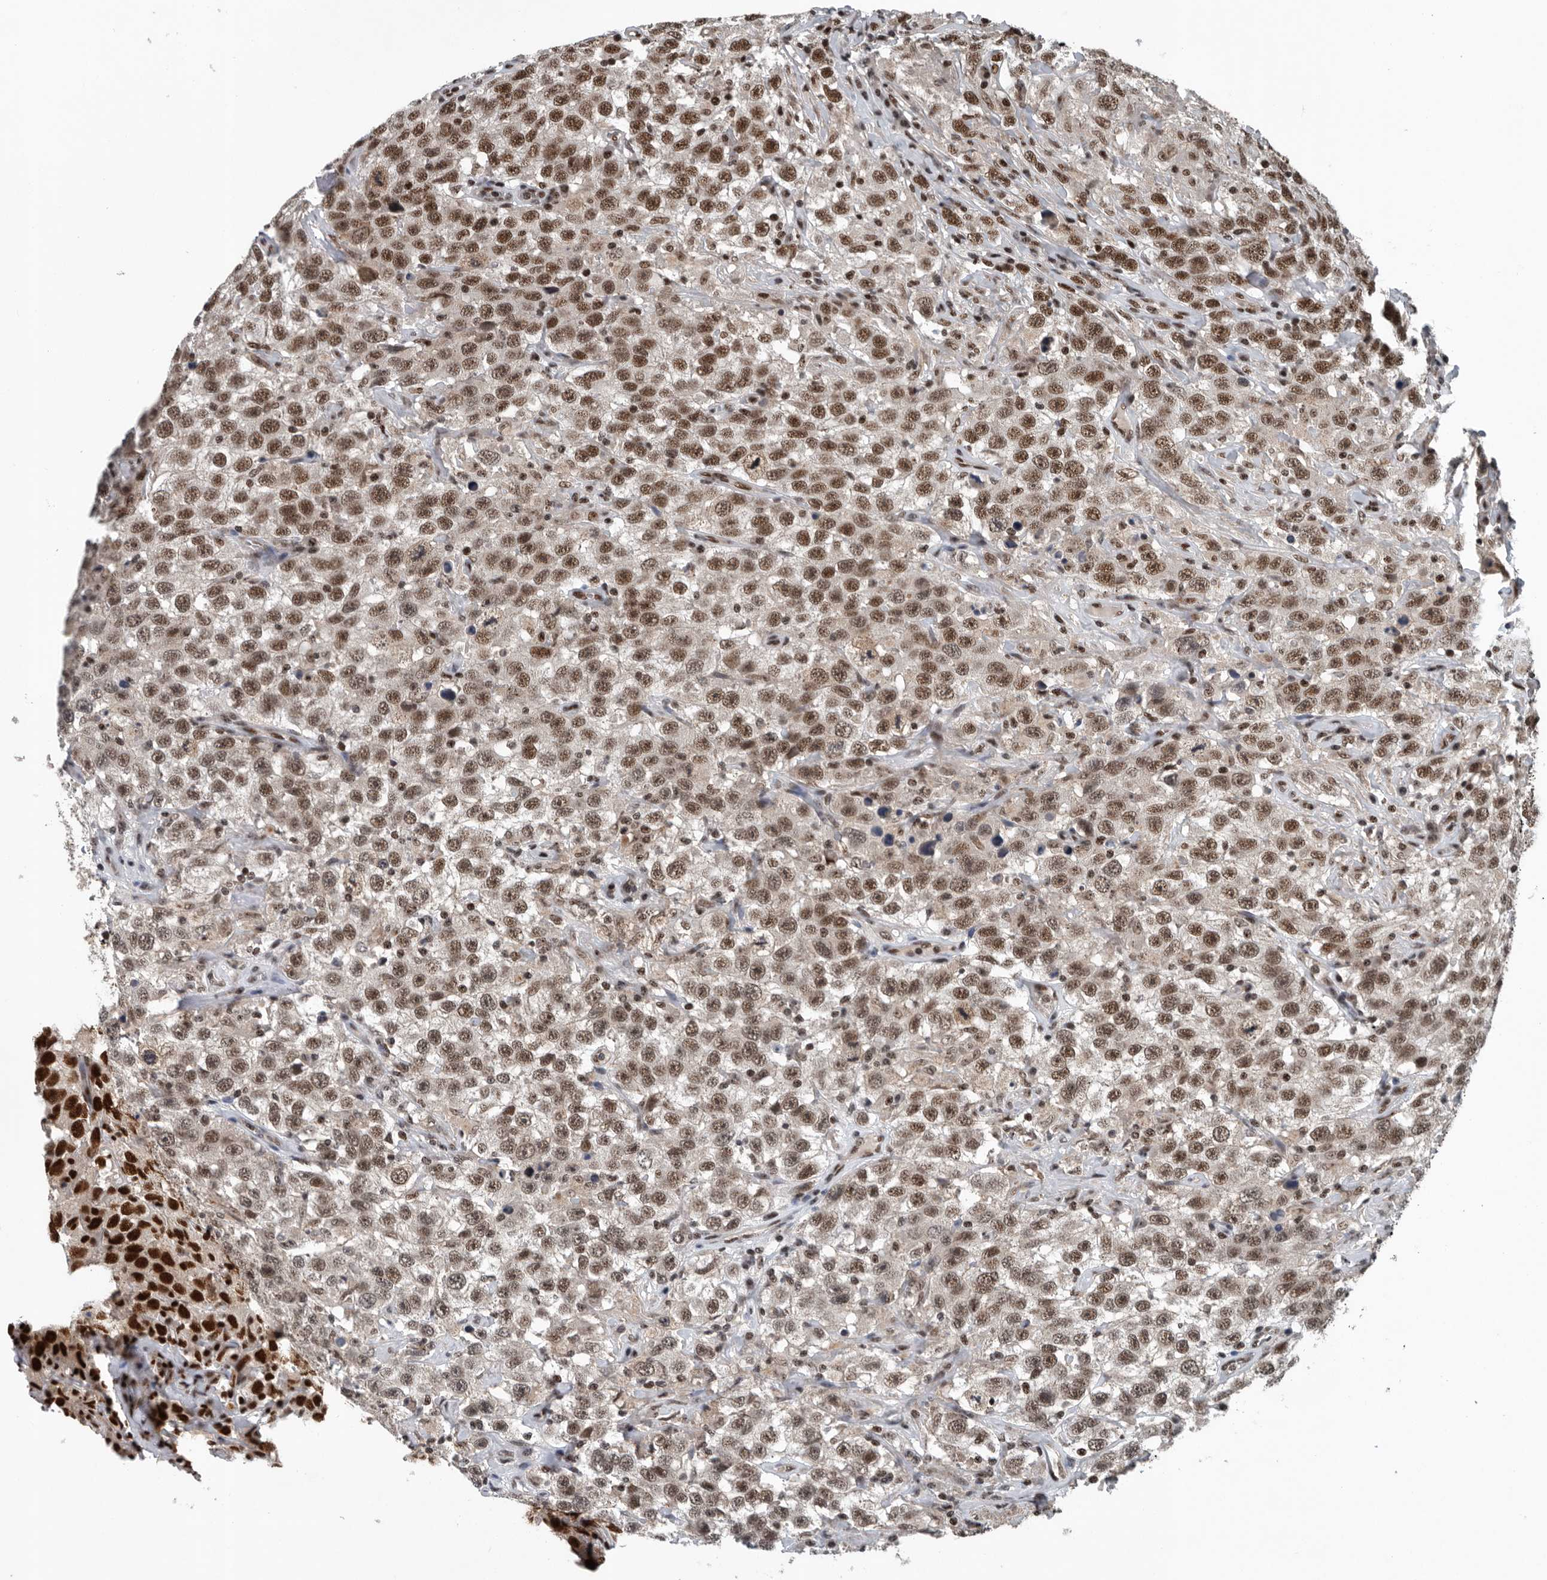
{"staining": {"intensity": "strong", "quantity": ">75%", "location": "nuclear"}, "tissue": "testis cancer", "cell_type": "Tumor cells", "image_type": "cancer", "snomed": [{"axis": "morphology", "description": "Seminoma, NOS"}, {"axis": "topography", "description": "Testis"}], "caption": "This histopathology image demonstrates testis seminoma stained with immunohistochemistry (IHC) to label a protein in brown. The nuclear of tumor cells show strong positivity for the protein. Nuclei are counter-stained blue.", "gene": "SENP7", "patient": {"sex": "male", "age": 41}}